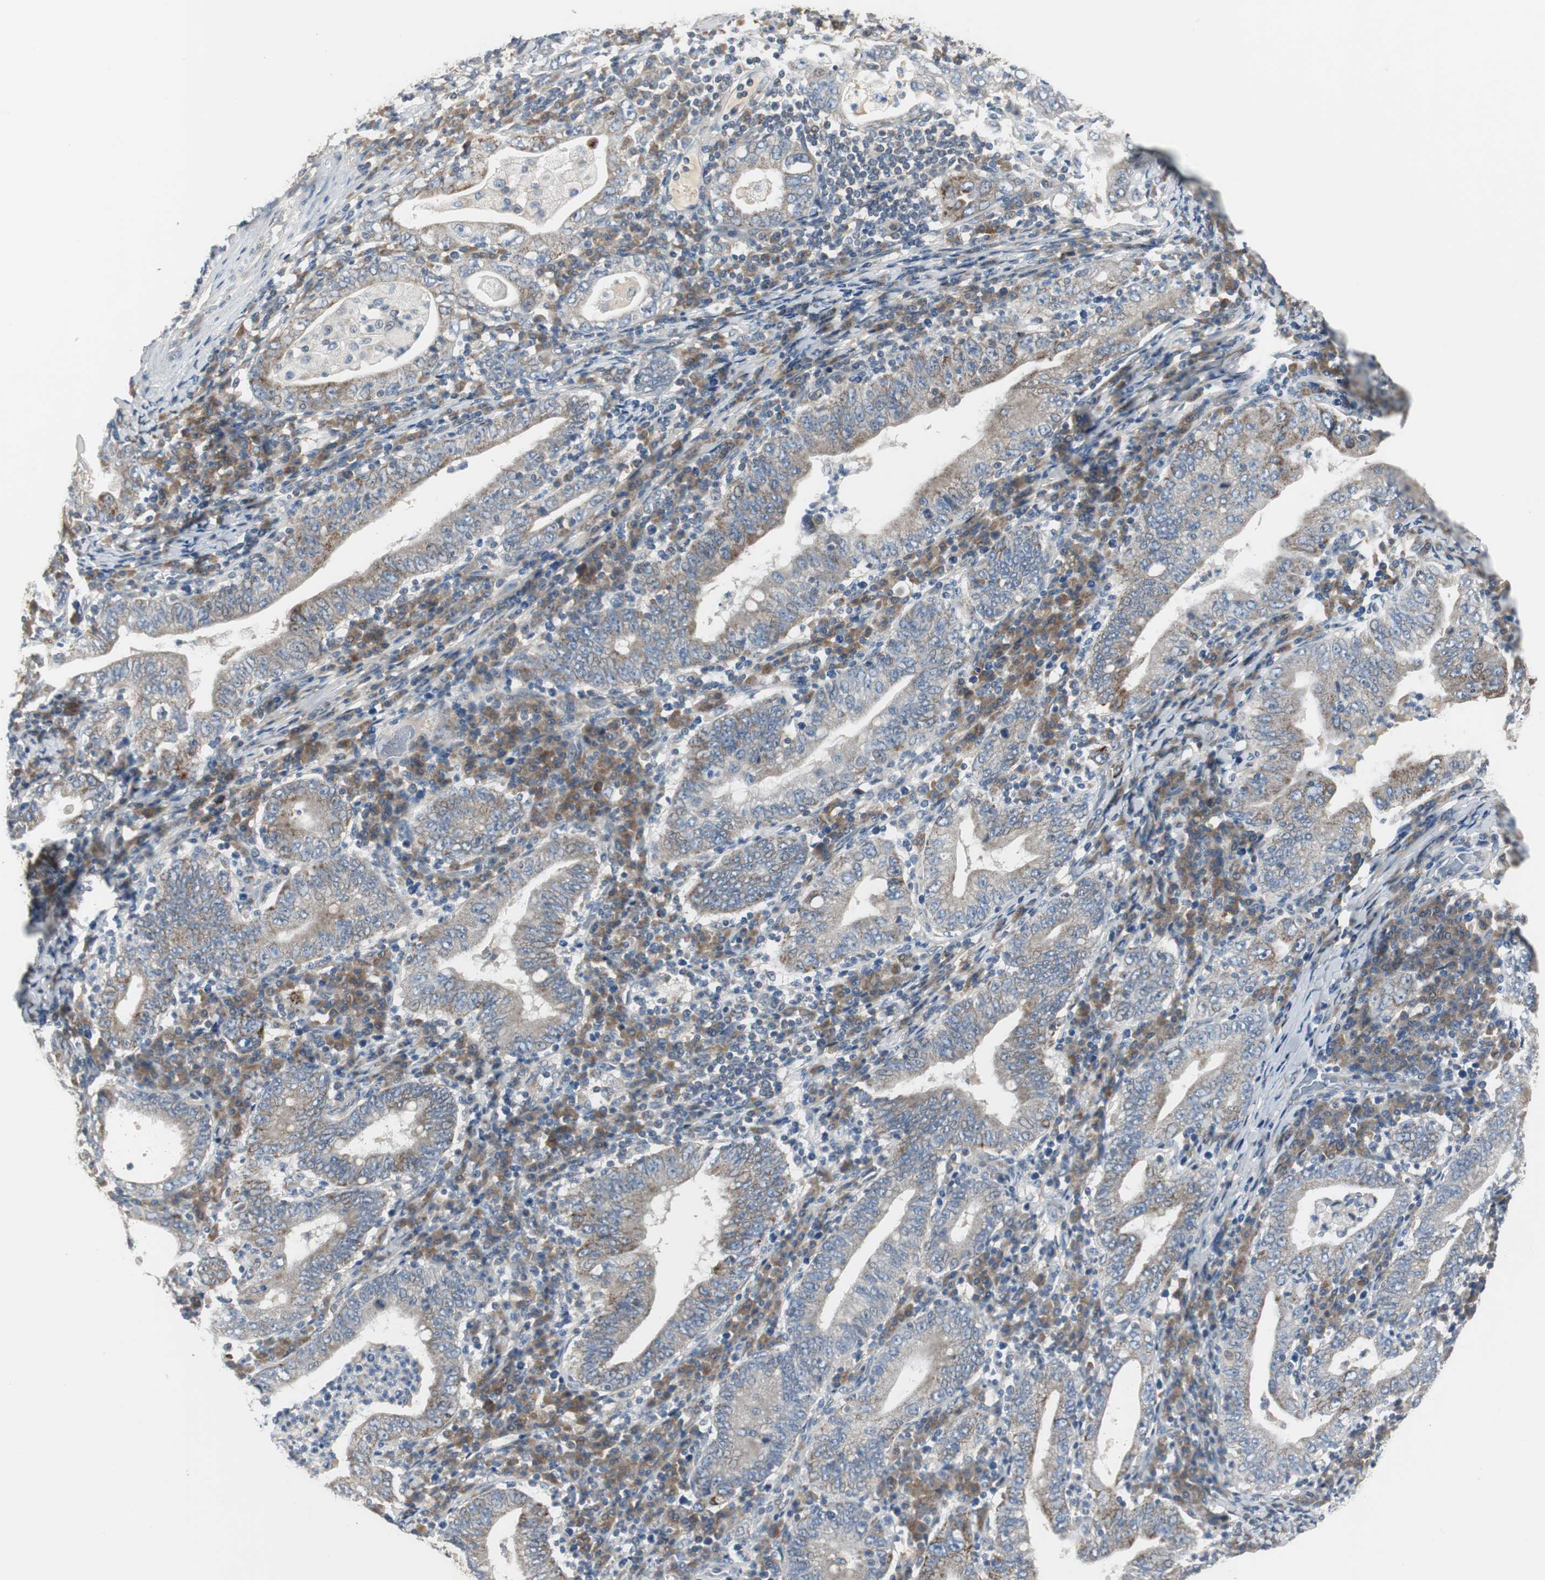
{"staining": {"intensity": "weak", "quantity": ">75%", "location": "cytoplasmic/membranous"}, "tissue": "stomach cancer", "cell_type": "Tumor cells", "image_type": "cancer", "snomed": [{"axis": "morphology", "description": "Normal tissue, NOS"}, {"axis": "morphology", "description": "Adenocarcinoma, NOS"}, {"axis": "topography", "description": "Esophagus"}, {"axis": "topography", "description": "Stomach, upper"}, {"axis": "topography", "description": "Peripheral nerve tissue"}], "caption": "Protein expression analysis of stomach cancer demonstrates weak cytoplasmic/membranous staining in approximately >75% of tumor cells. The protein of interest is shown in brown color, while the nuclei are stained blue.", "gene": "MYT1", "patient": {"sex": "male", "age": 62}}